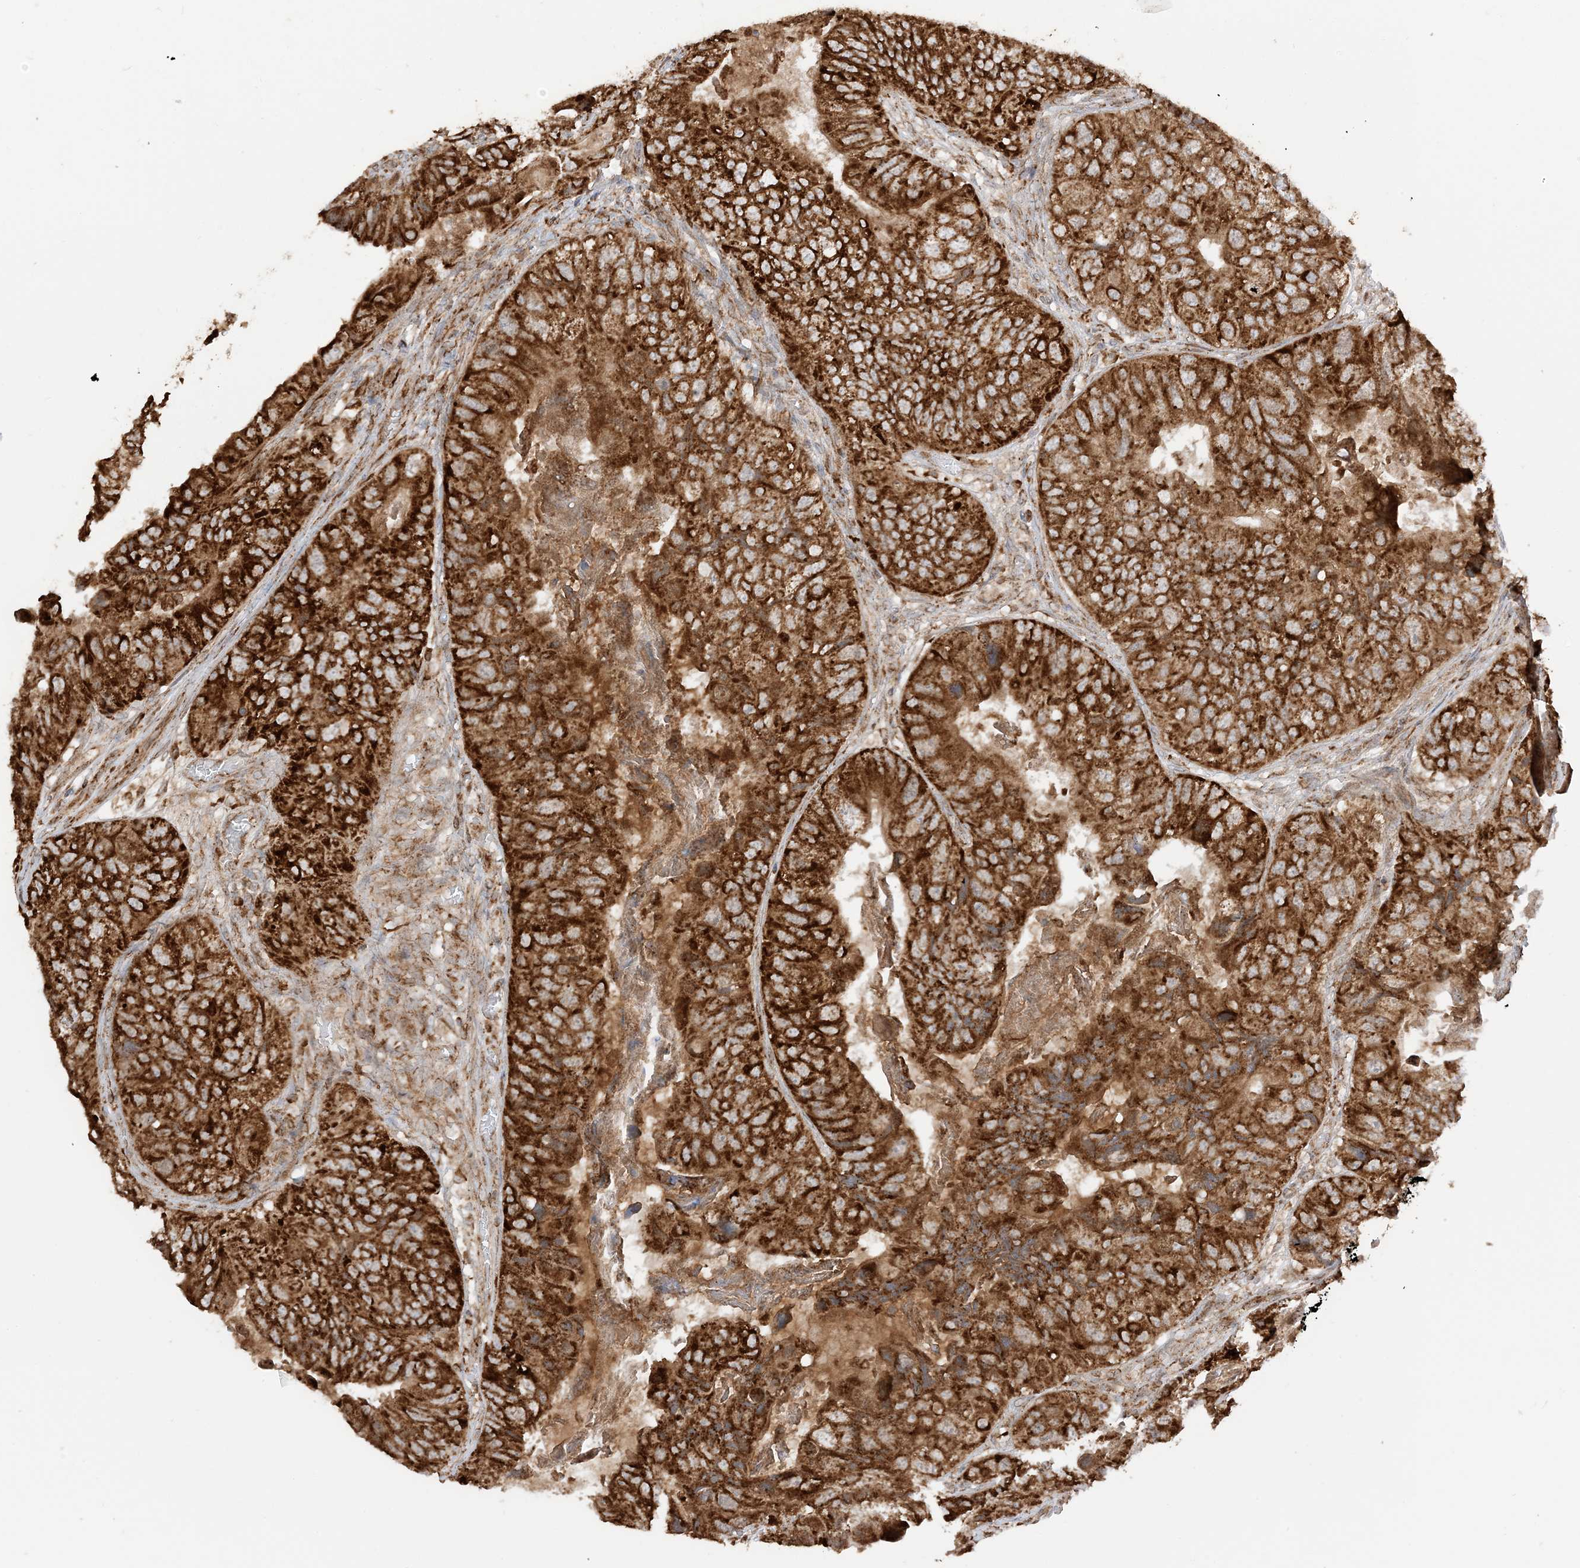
{"staining": {"intensity": "strong", "quantity": ">75%", "location": "cytoplasmic/membranous"}, "tissue": "colorectal cancer", "cell_type": "Tumor cells", "image_type": "cancer", "snomed": [{"axis": "morphology", "description": "Adenocarcinoma, NOS"}, {"axis": "topography", "description": "Rectum"}], "caption": "Protein analysis of colorectal cancer (adenocarcinoma) tissue reveals strong cytoplasmic/membranous staining in about >75% of tumor cells.", "gene": "N4BP3", "patient": {"sex": "male", "age": 63}}